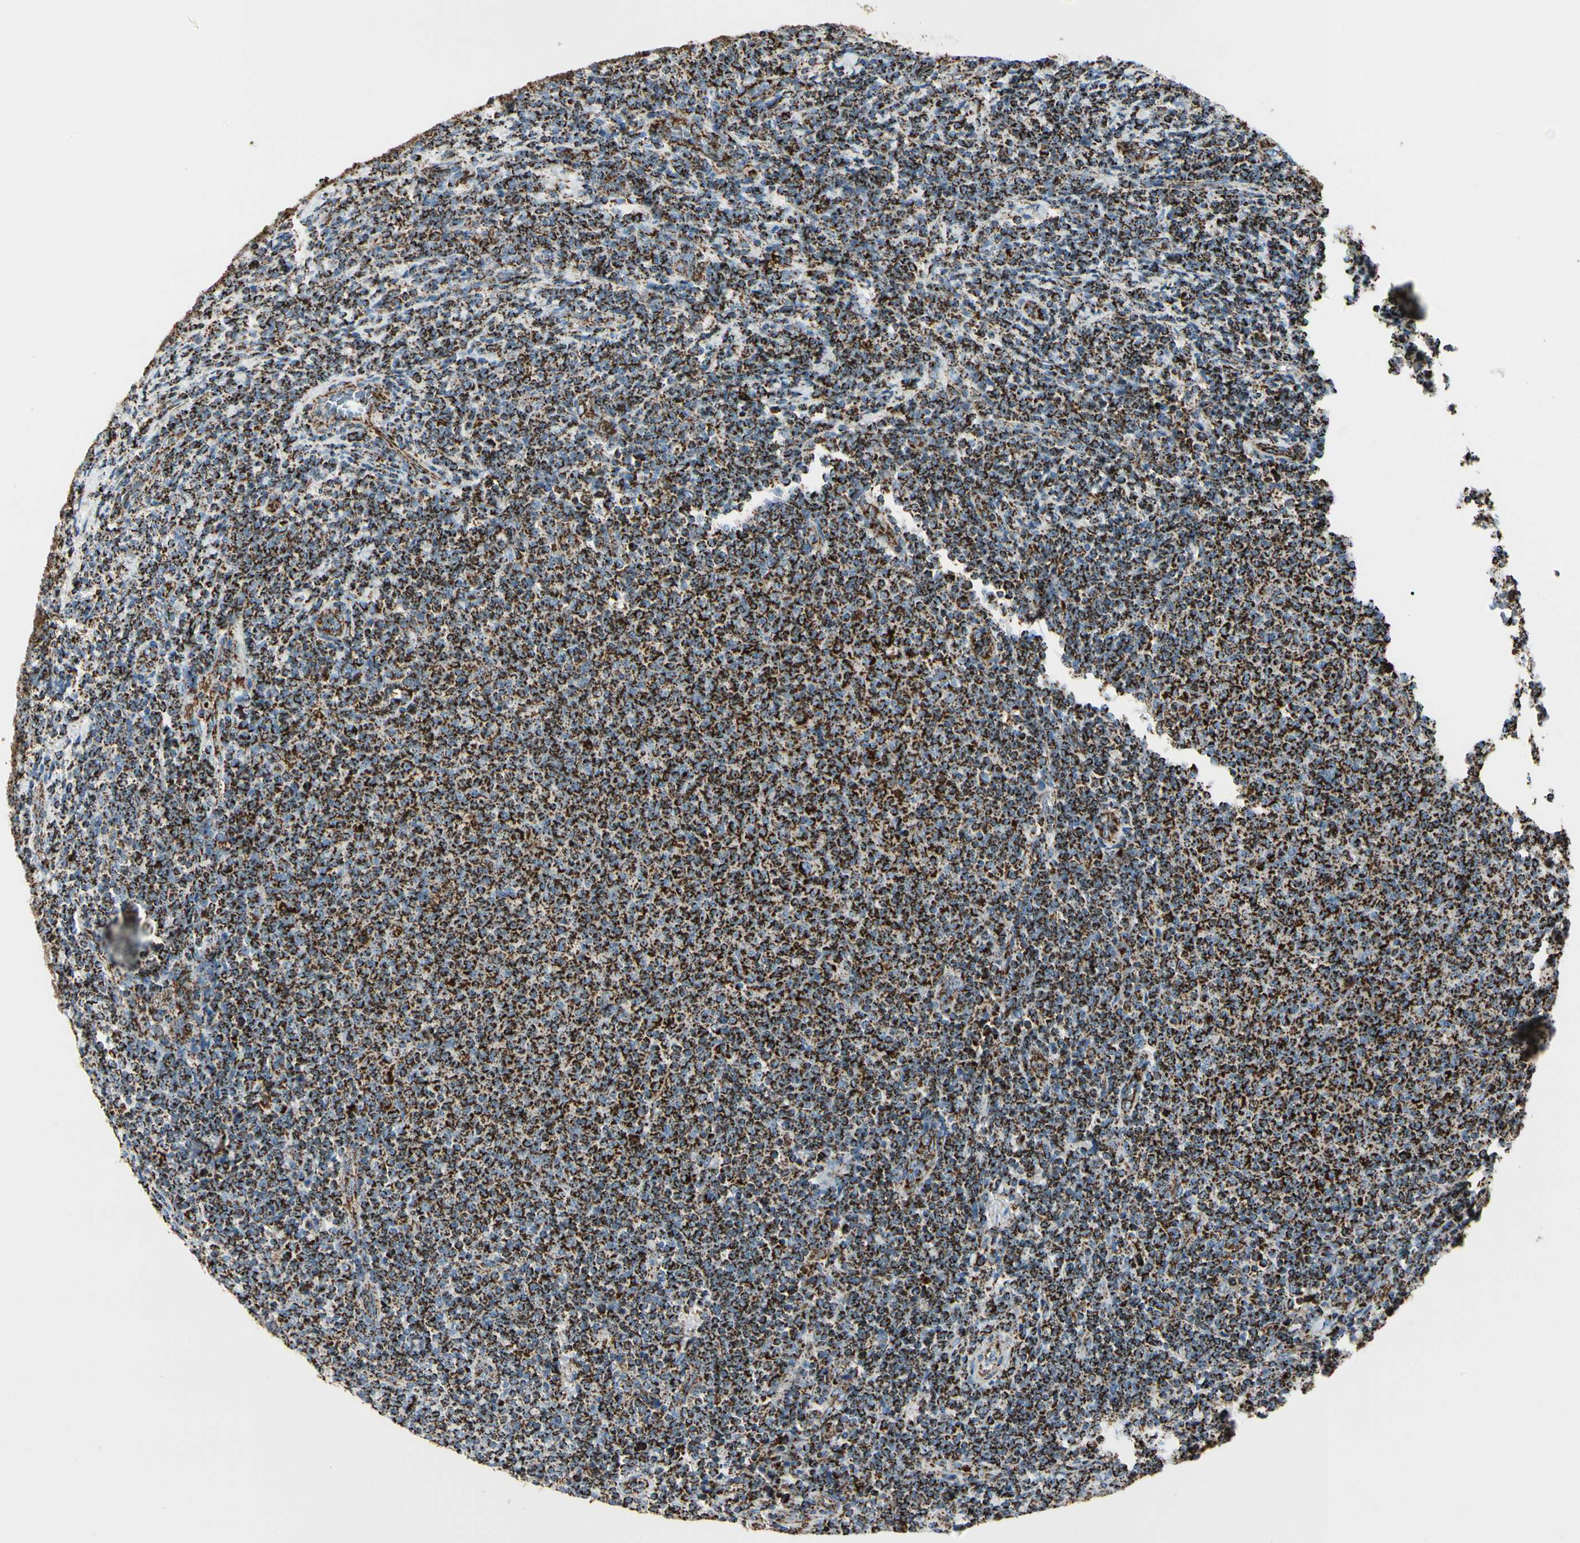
{"staining": {"intensity": "strong", "quantity": ">75%", "location": "cytoplasmic/membranous"}, "tissue": "lymphoma", "cell_type": "Tumor cells", "image_type": "cancer", "snomed": [{"axis": "morphology", "description": "Malignant lymphoma, non-Hodgkin's type, Low grade"}, {"axis": "topography", "description": "Lymph node"}], "caption": "Human malignant lymphoma, non-Hodgkin's type (low-grade) stained with a brown dye reveals strong cytoplasmic/membranous positive staining in about >75% of tumor cells.", "gene": "ME2", "patient": {"sex": "male", "age": 66}}